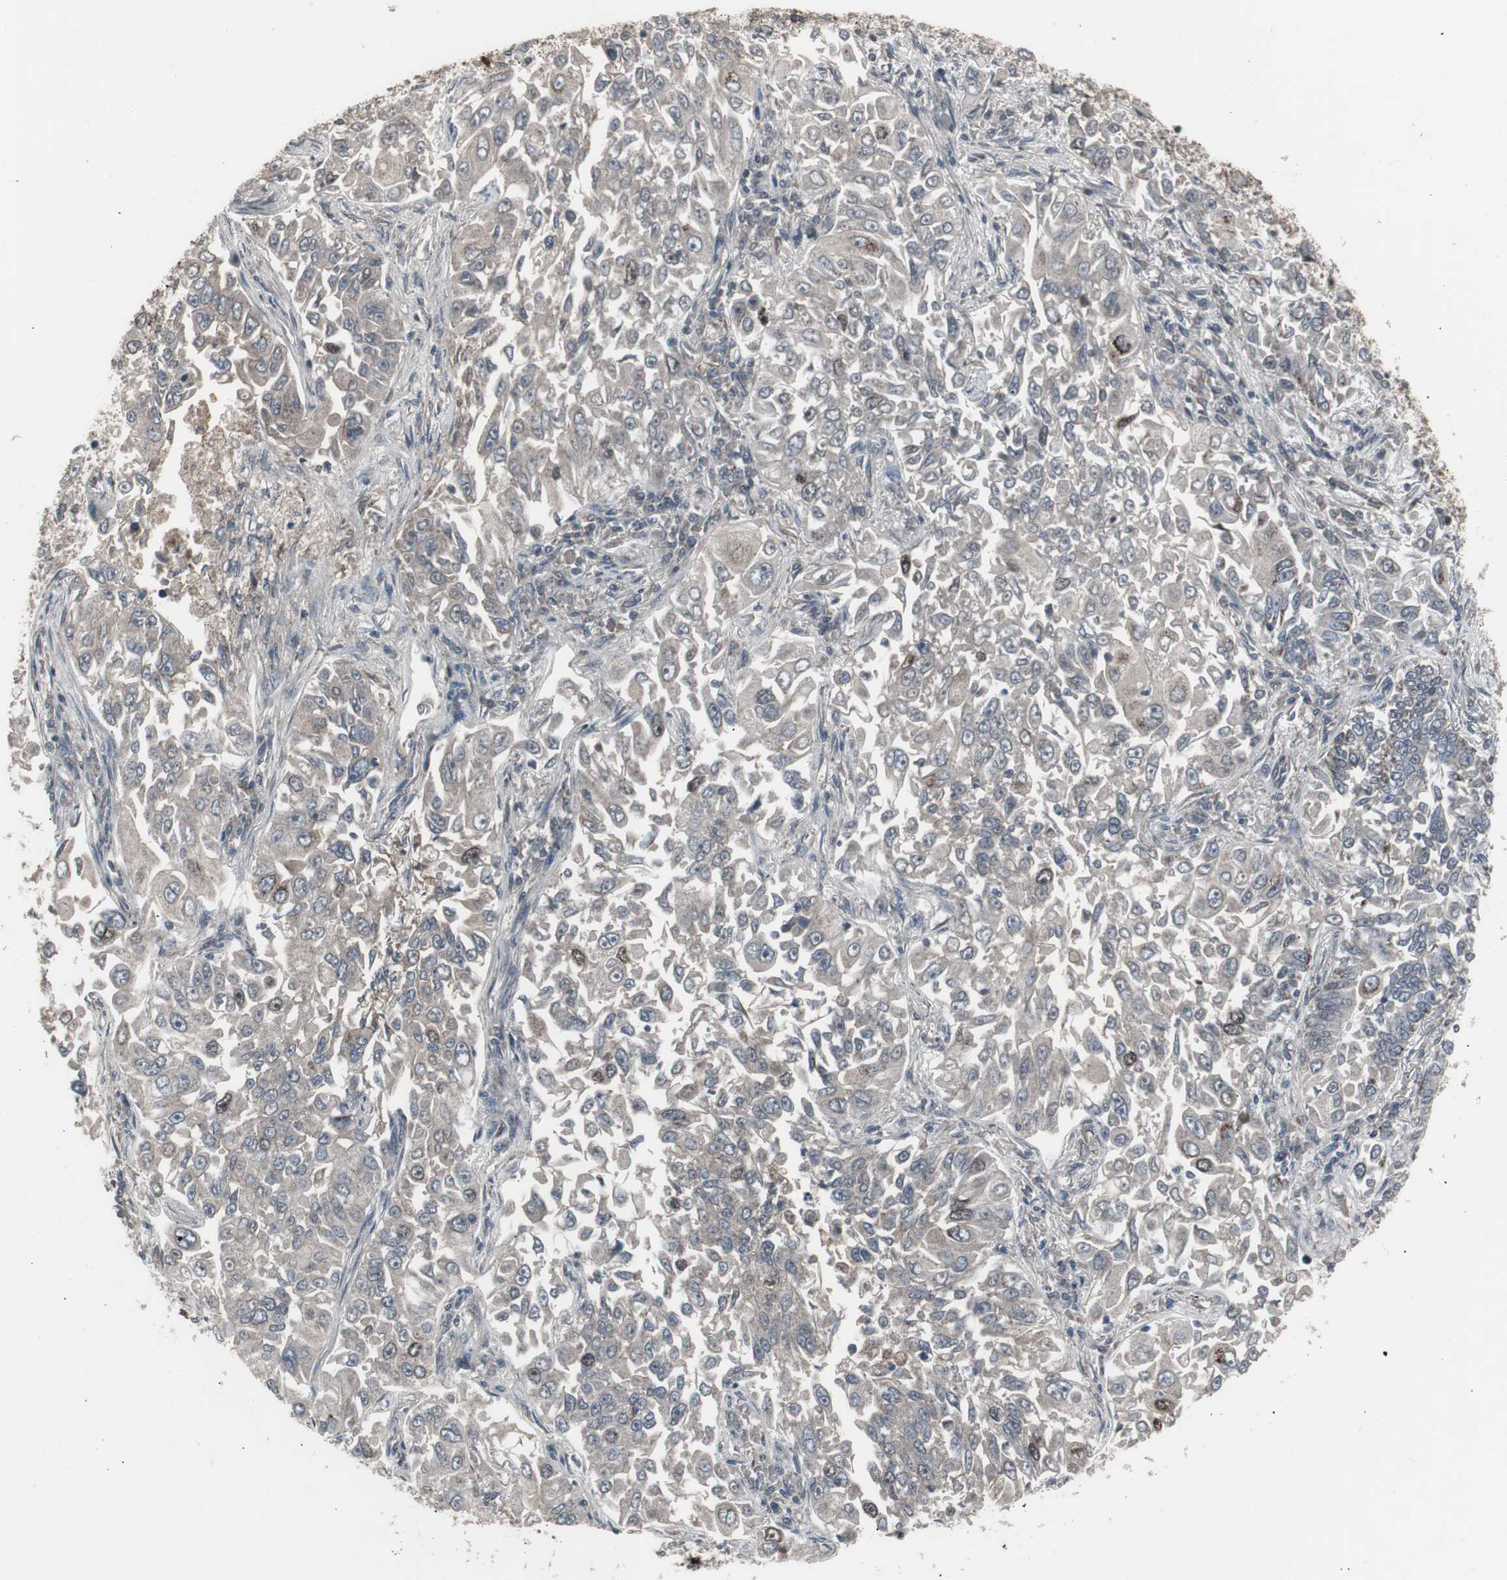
{"staining": {"intensity": "weak", "quantity": "<25%", "location": "cytoplasmic/membranous"}, "tissue": "lung cancer", "cell_type": "Tumor cells", "image_type": "cancer", "snomed": [{"axis": "morphology", "description": "Adenocarcinoma, NOS"}, {"axis": "topography", "description": "Lung"}], "caption": "A micrograph of human lung cancer (adenocarcinoma) is negative for staining in tumor cells.", "gene": "SSTR2", "patient": {"sex": "male", "age": 84}}